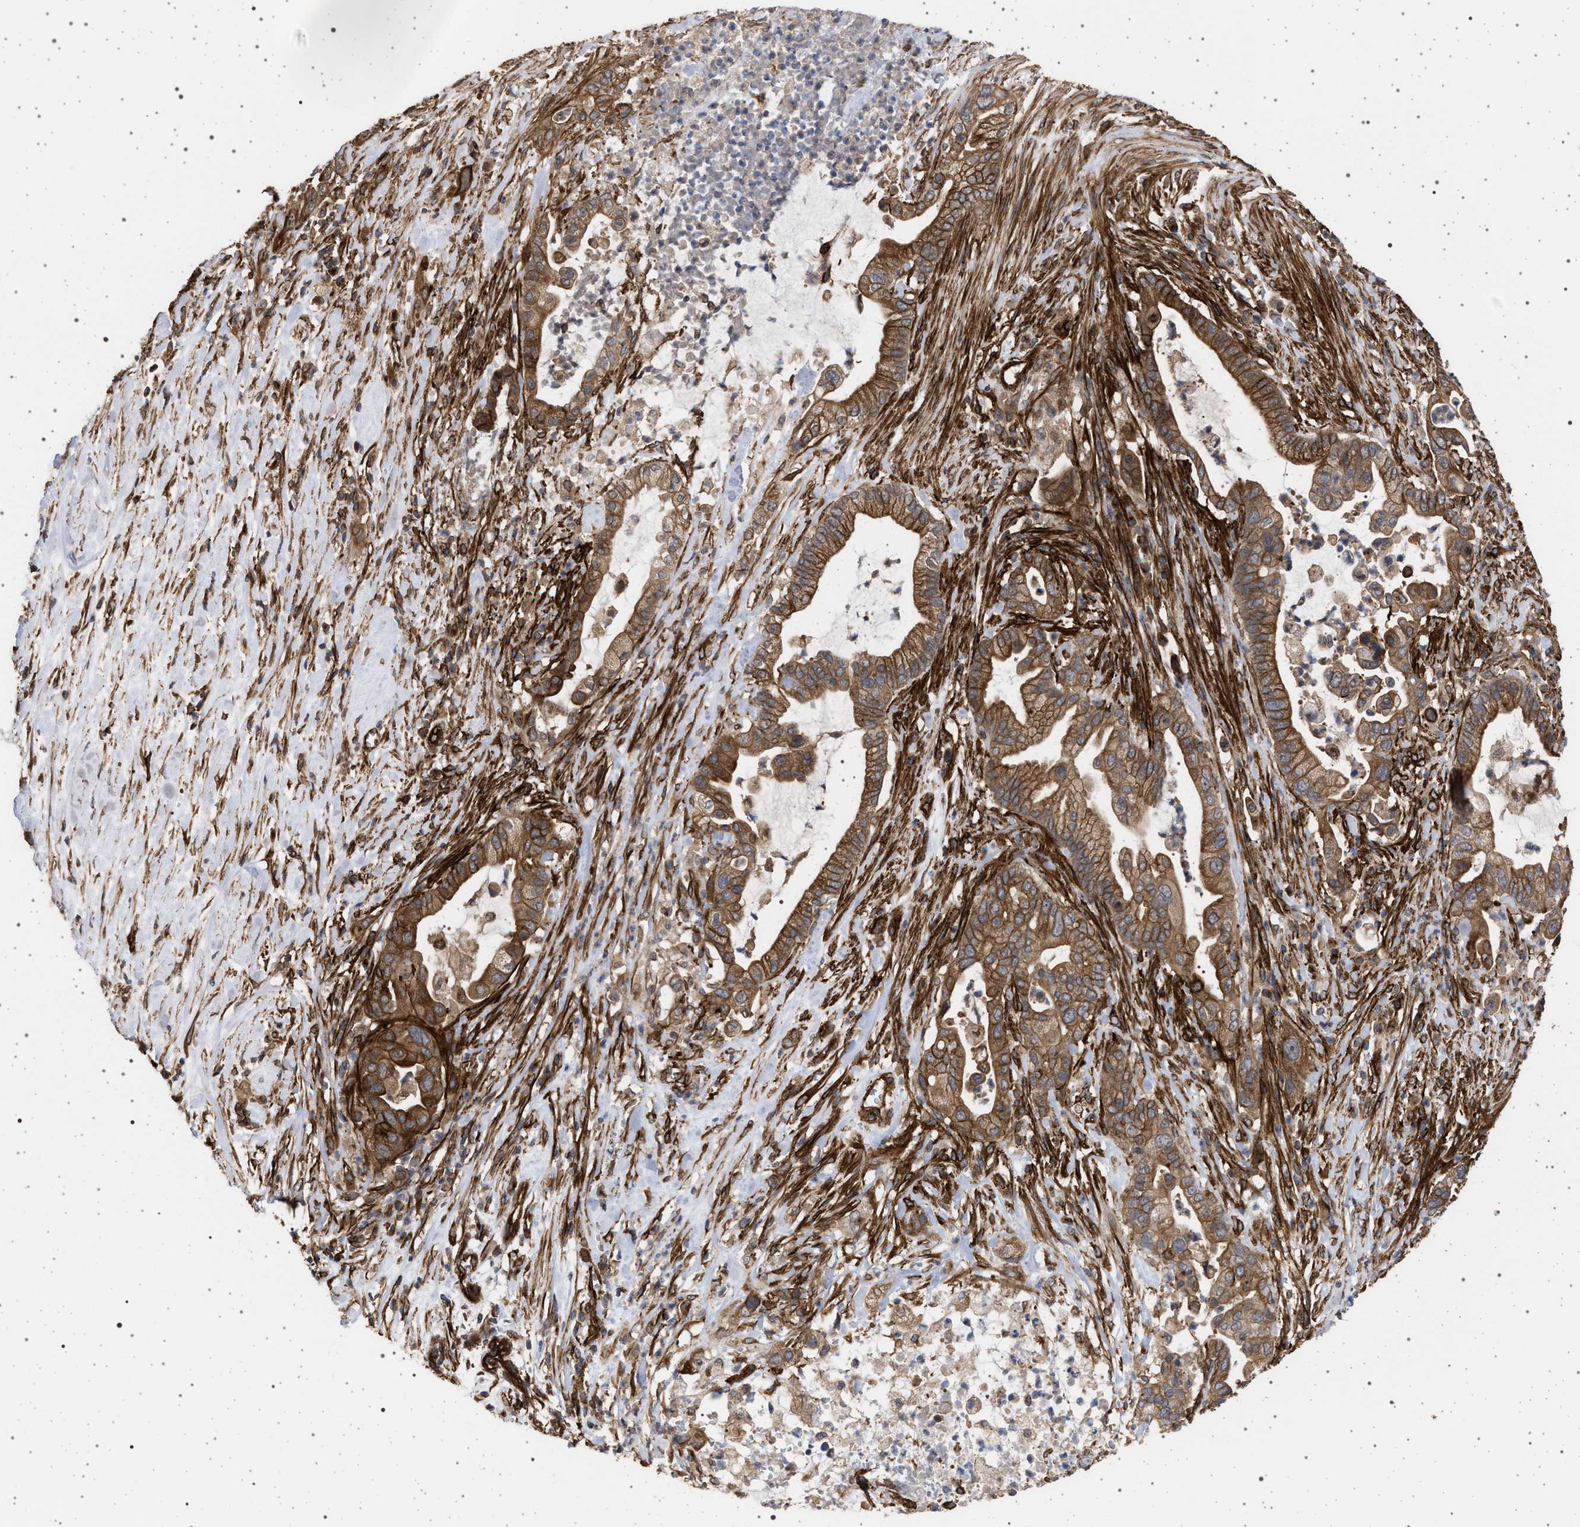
{"staining": {"intensity": "strong", "quantity": ">75%", "location": "cytoplasmic/membranous"}, "tissue": "pancreatic cancer", "cell_type": "Tumor cells", "image_type": "cancer", "snomed": [{"axis": "morphology", "description": "Adenocarcinoma, NOS"}, {"axis": "topography", "description": "Pancreas"}], "caption": "Tumor cells display high levels of strong cytoplasmic/membranous positivity in approximately >75% of cells in human pancreatic cancer (adenocarcinoma).", "gene": "IFT20", "patient": {"sex": "male", "age": 69}}